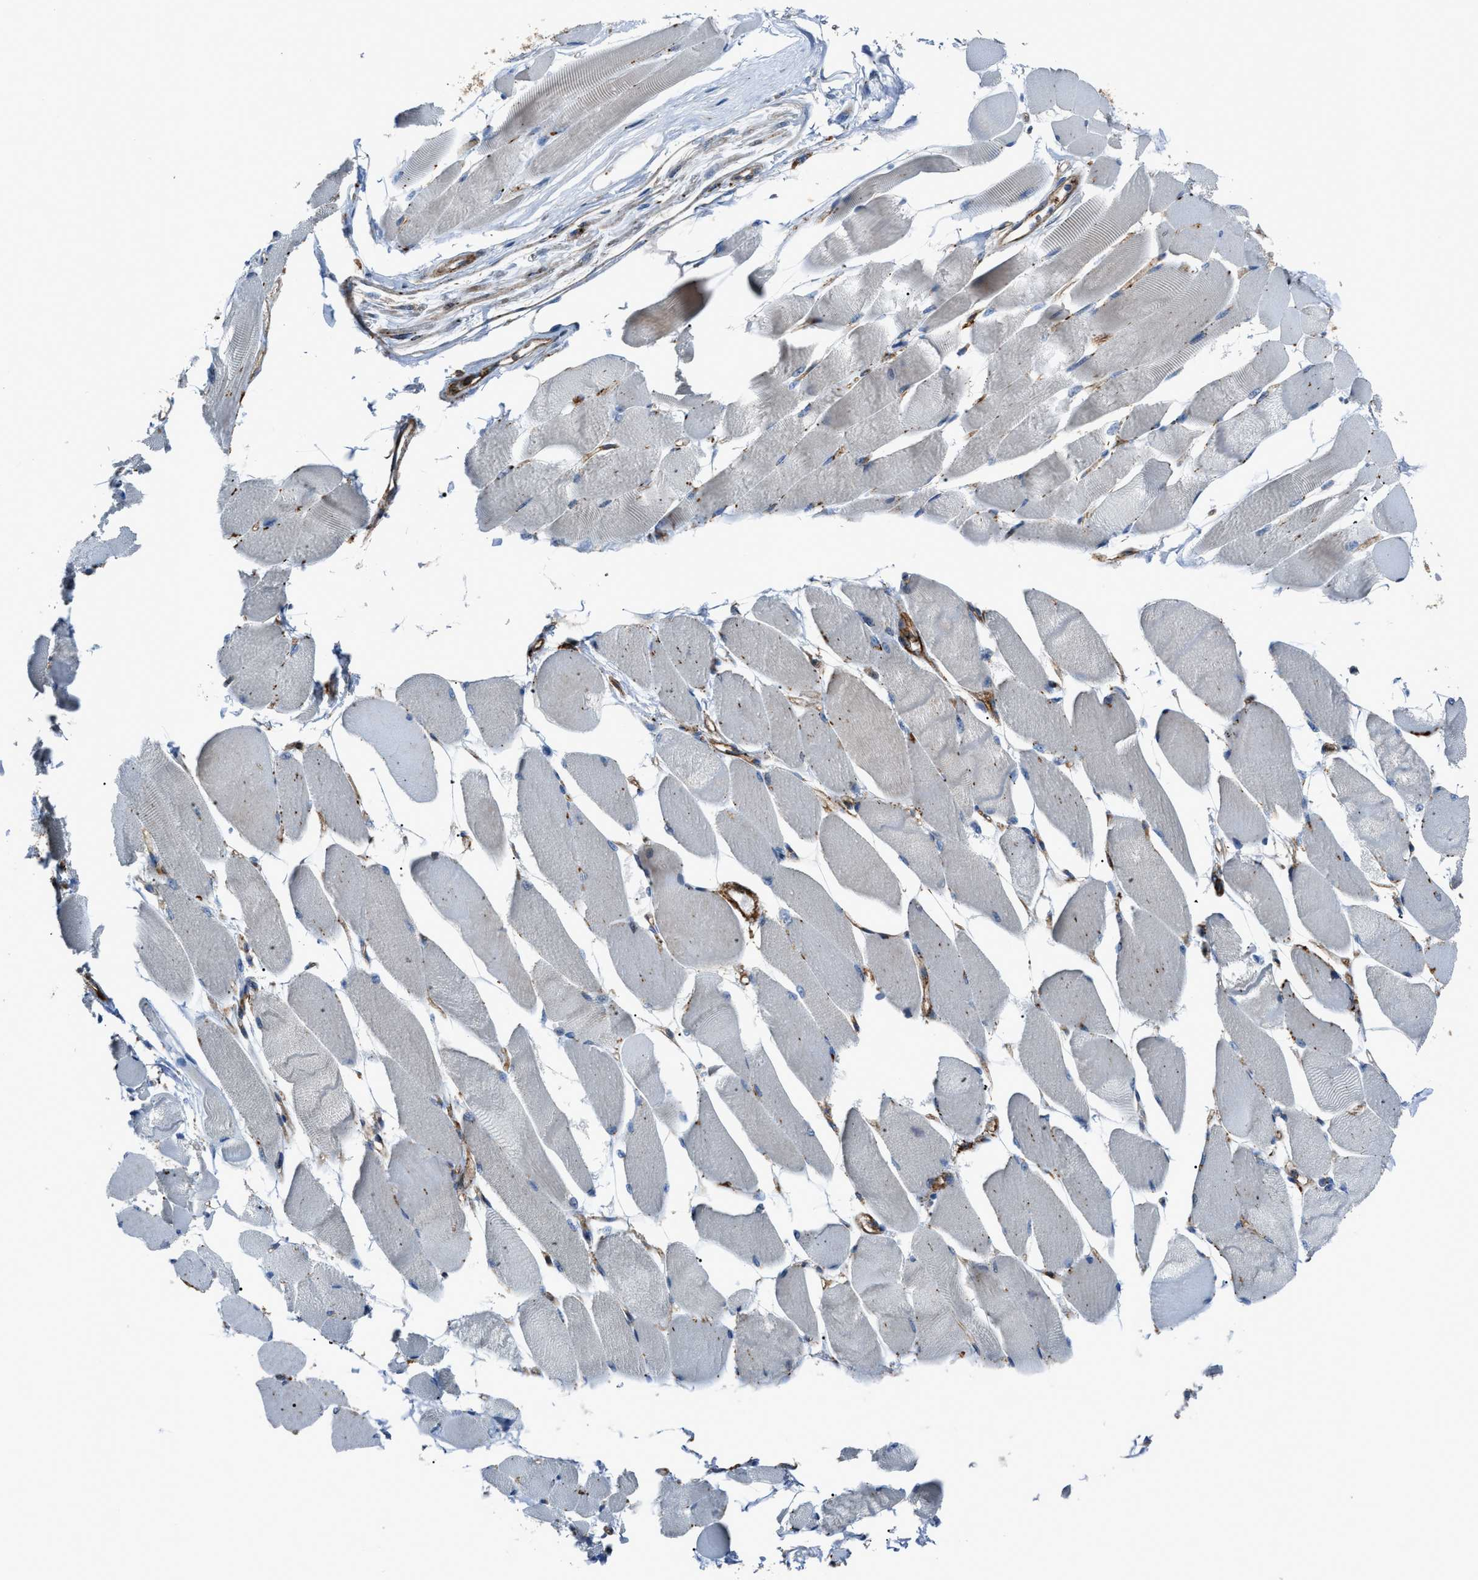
{"staining": {"intensity": "weak", "quantity": "<25%", "location": "cytoplasmic/membranous"}, "tissue": "skeletal muscle", "cell_type": "Myocytes", "image_type": "normal", "snomed": [{"axis": "morphology", "description": "Normal tissue, NOS"}, {"axis": "topography", "description": "Skeletal muscle"}, {"axis": "topography", "description": "Peripheral nerve tissue"}], "caption": "Myocytes are negative for protein expression in normal human skeletal muscle.", "gene": "AGPAT2", "patient": {"sex": "female", "age": 84}}